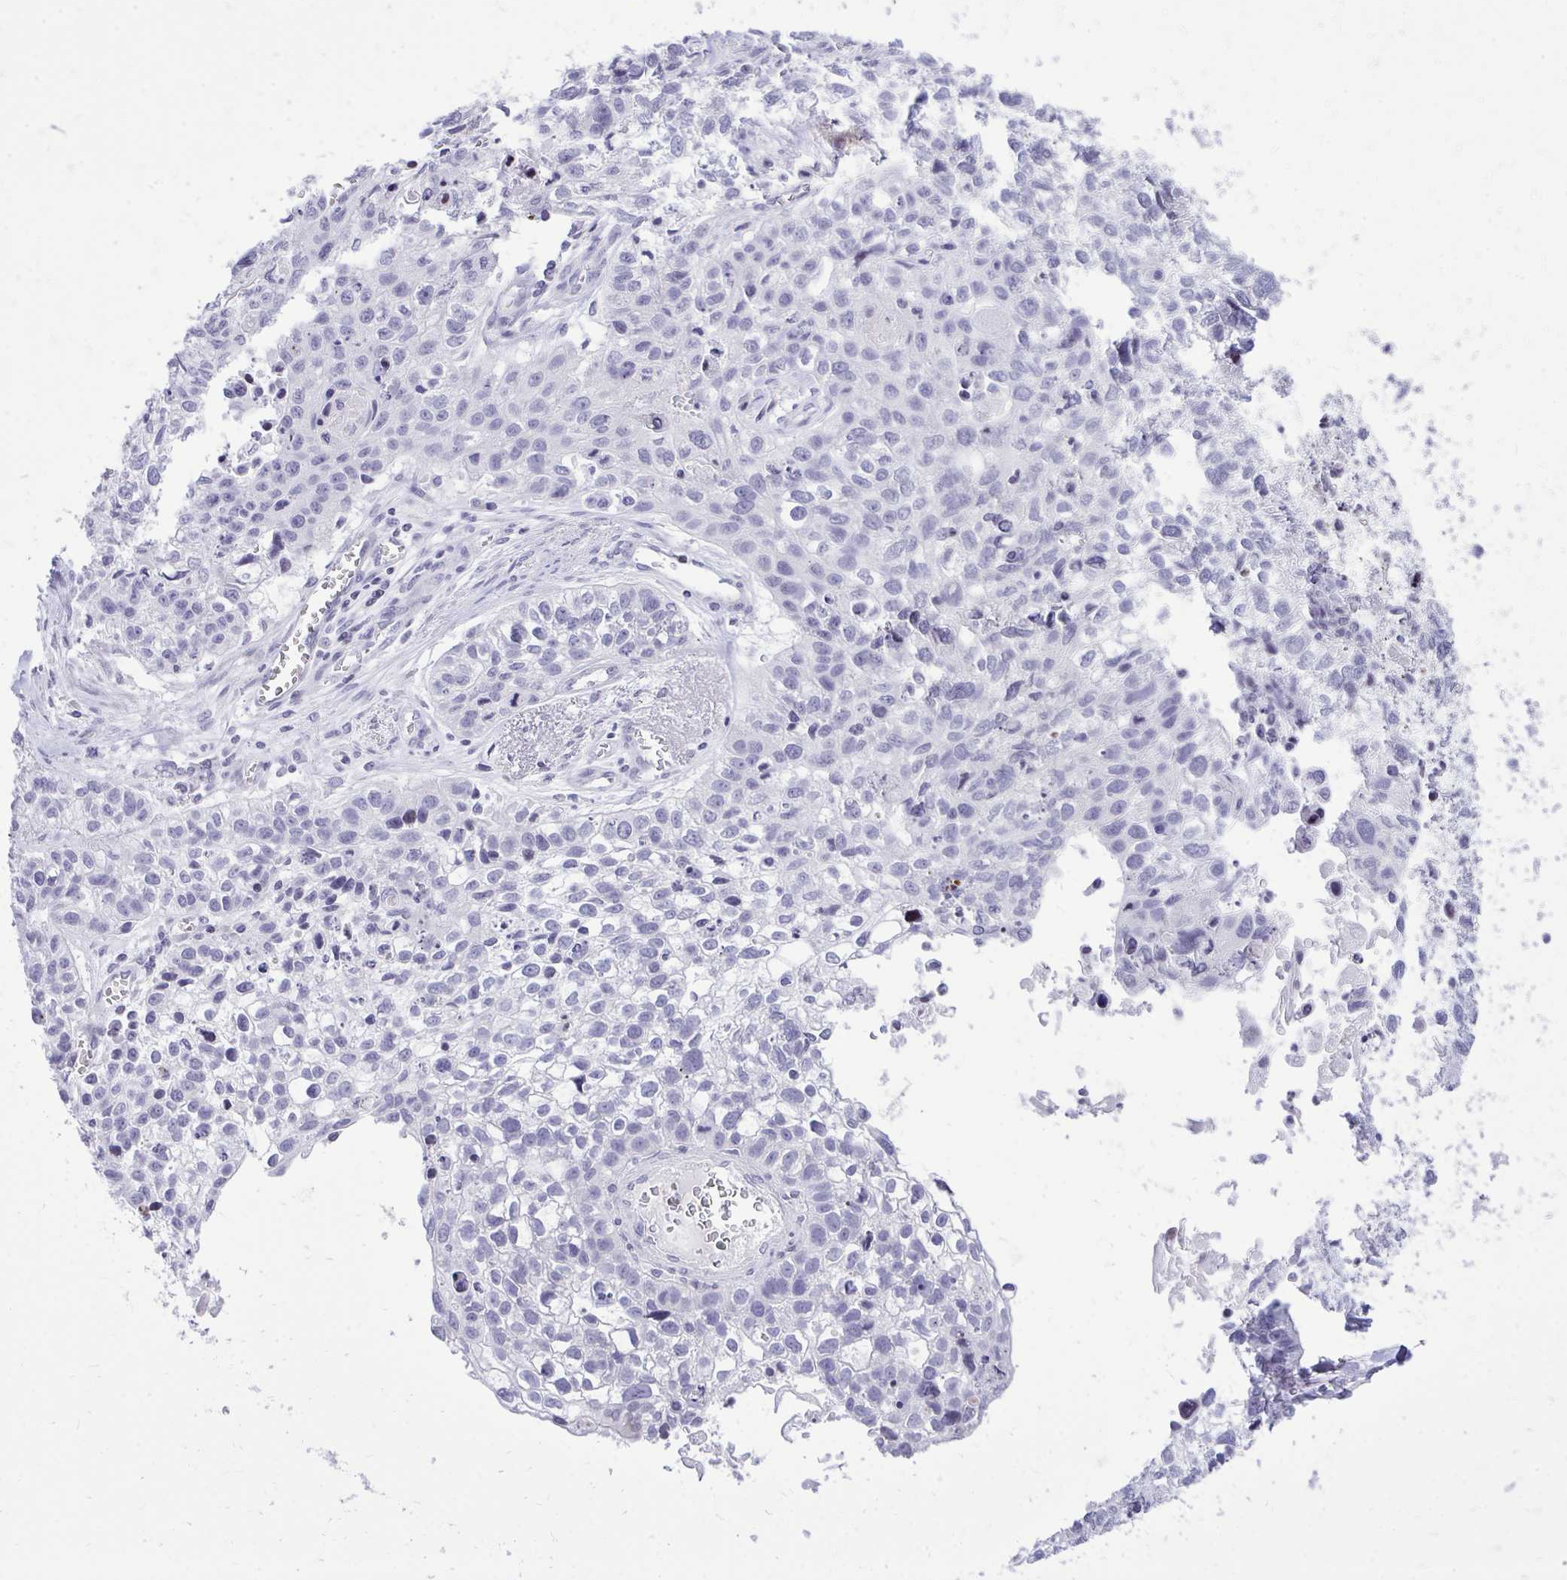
{"staining": {"intensity": "negative", "quantity": "none", "location": "none"}, "tissue": "lung cancer", "cell_type": "Tumor cells", "image_type": "cancer", "snomed": [{"axis": "morphology", "description": "Squamous cell carcinoma, NOS"}, {"axis": "topography", "description": "Lung"}], "caption": "There is no significant positivity in tumor cells of squamous cell carcinoma (lung).", "gene": "GABRA1", "patient": {"sex": "male", "age": 74}}